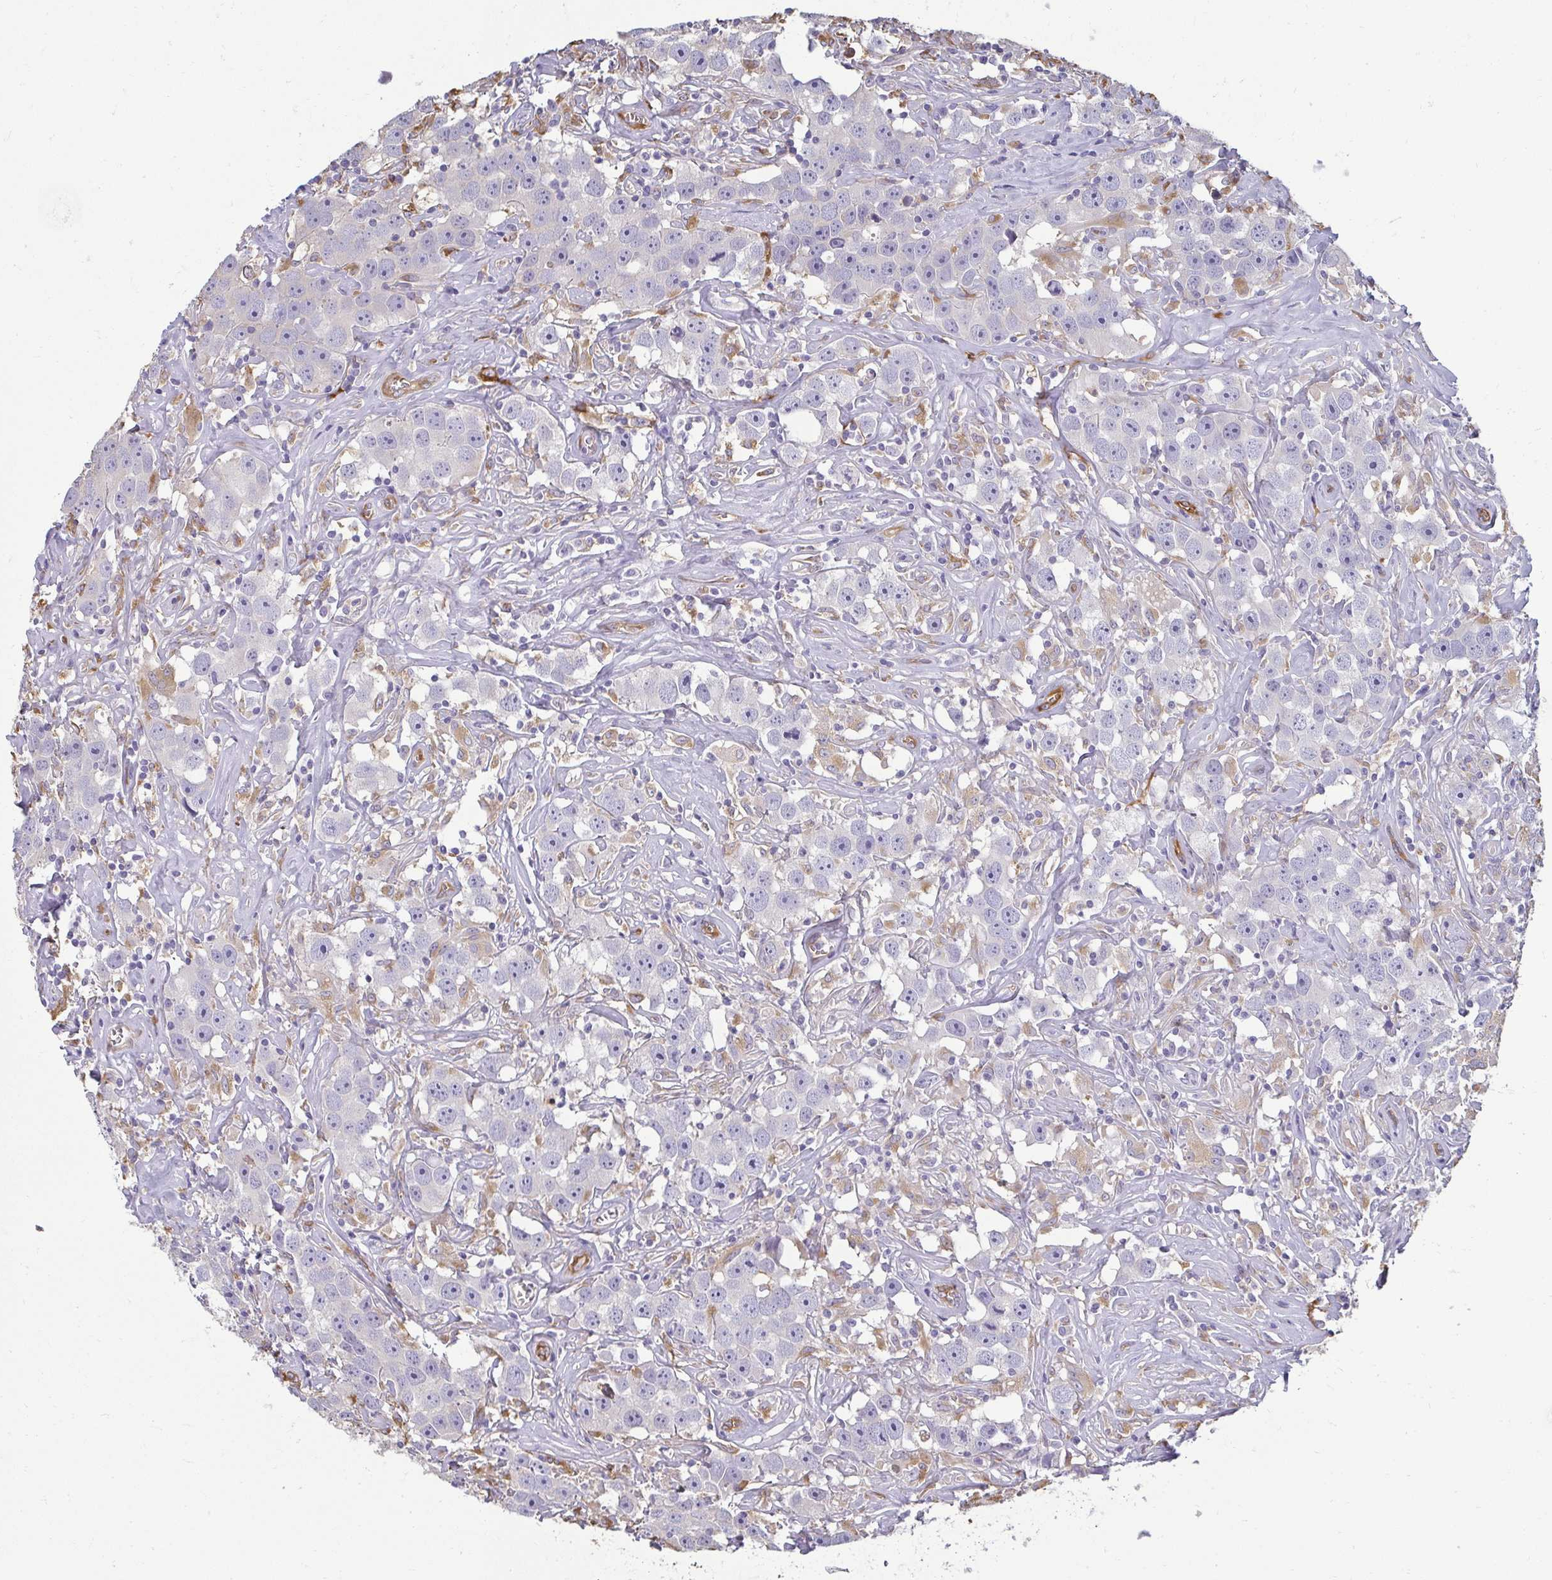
{"staining": {"intensity": "negative", "quantity": "none", "location": "none"}, "tissue": "testis cancer", "cell_type": "Tumor cells", "image_type": "cancer", "snomed": [{"axis": "morphology", "description": "Seminoma, NOS"}, {"axis": "topography", "description": "Testis"}], "caption": "DAB (3,3'-diaminobenzidine) immunohistochemical staining of testis seminoma shows no significant positivity in tumor cells.", "gene": "PDE2A", "patient": {"sex": "male", "age": 49}}